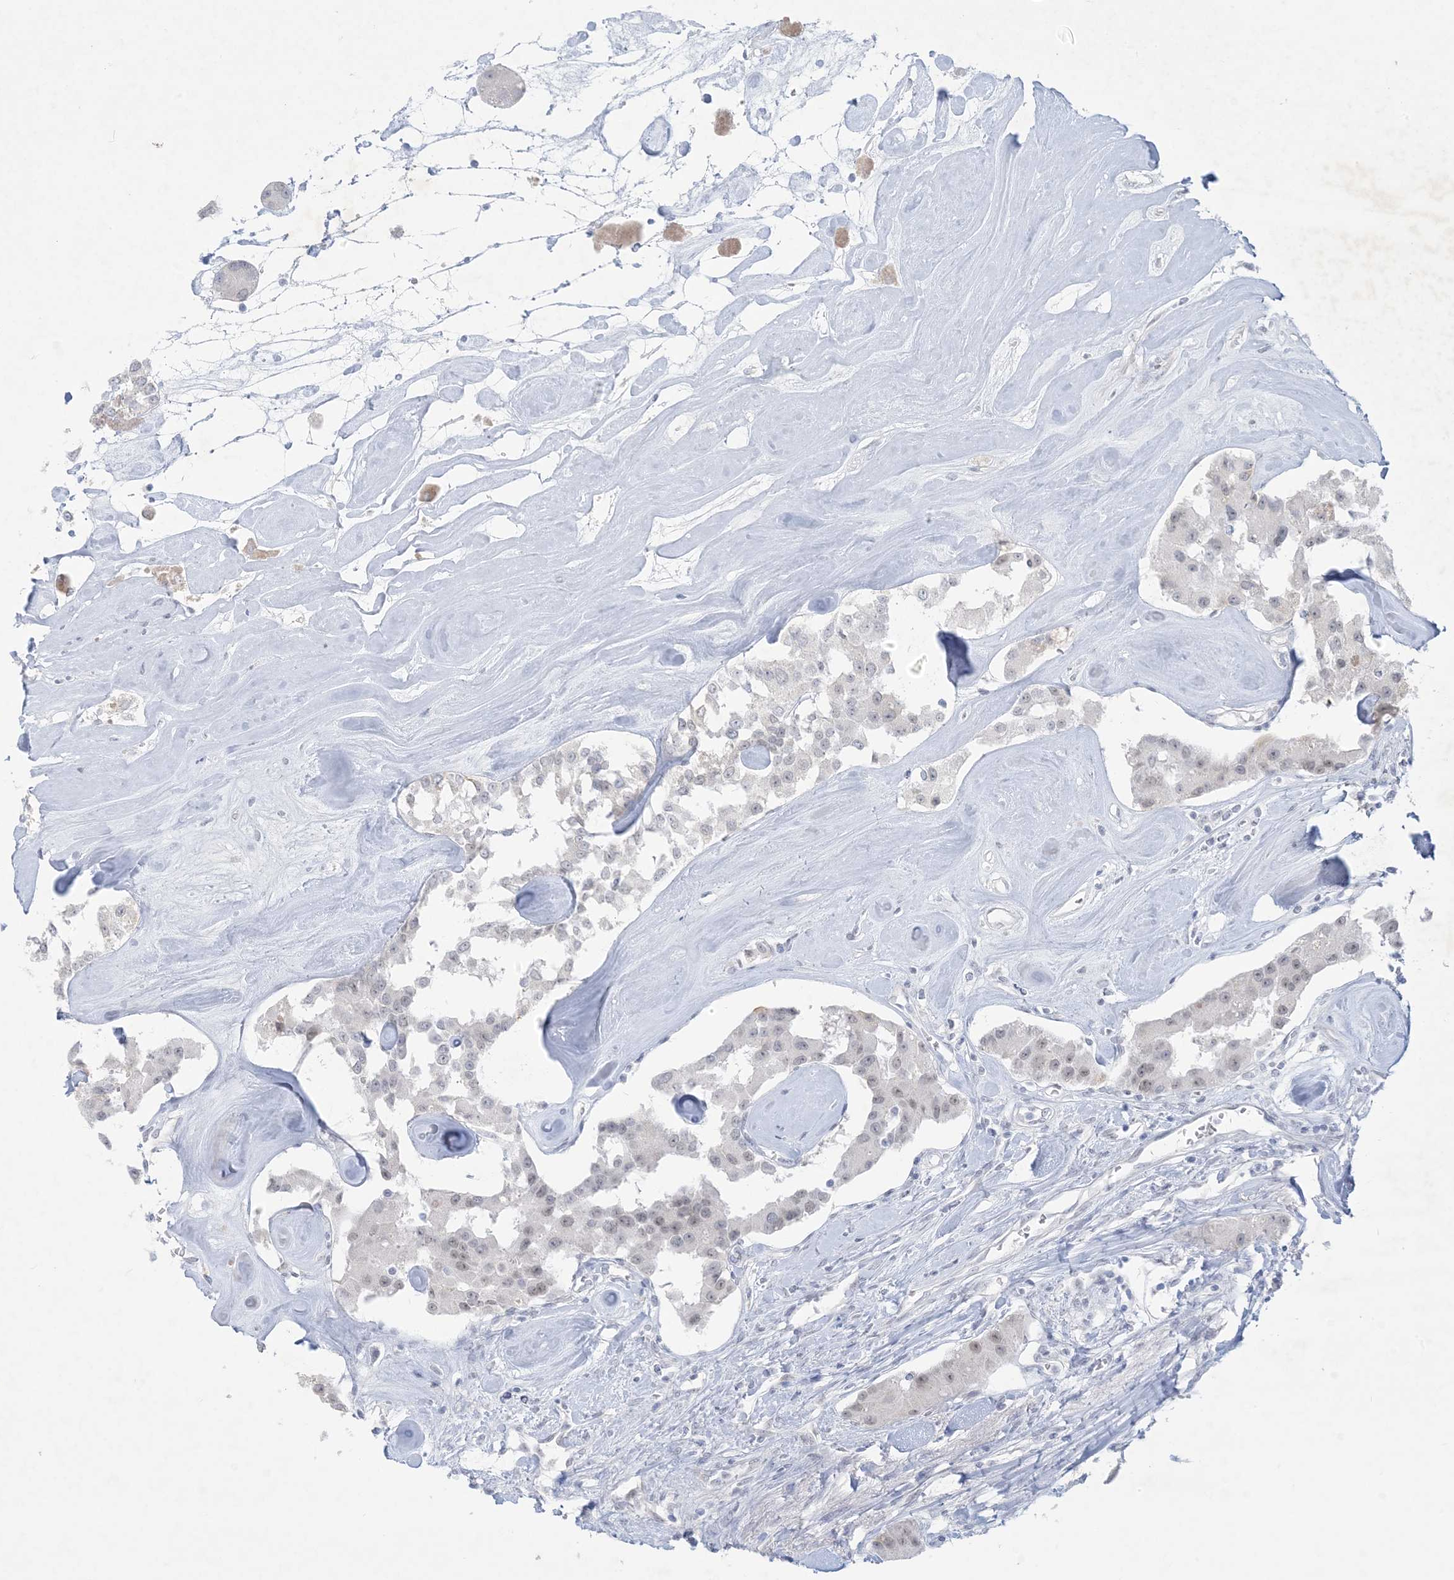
{"staining": {"intensity": "weak", "quantity": "<25%", "location": "nuclear"}, "tissue": "carcinoid", "cell_type": "Tumor cells", "image_type": "cancer", "snomed": [{"axis": "morphology", "description": "Carcinoid, malignant, NOS"}, {"axis": "topography", "description": "Pancreas"}], "caption": "The immunohistochemistry (IHC) micrograph has no significant positivity in tumor cells of malignant carcinoid tissue. The staining is performed using DAB (3,3'-diaminobenzidine) brown chromogen with nuclei counter-stained in using hematoxylin.", "gene": "HOMEZ", "patient": {"sex": "male", "age": 41}}